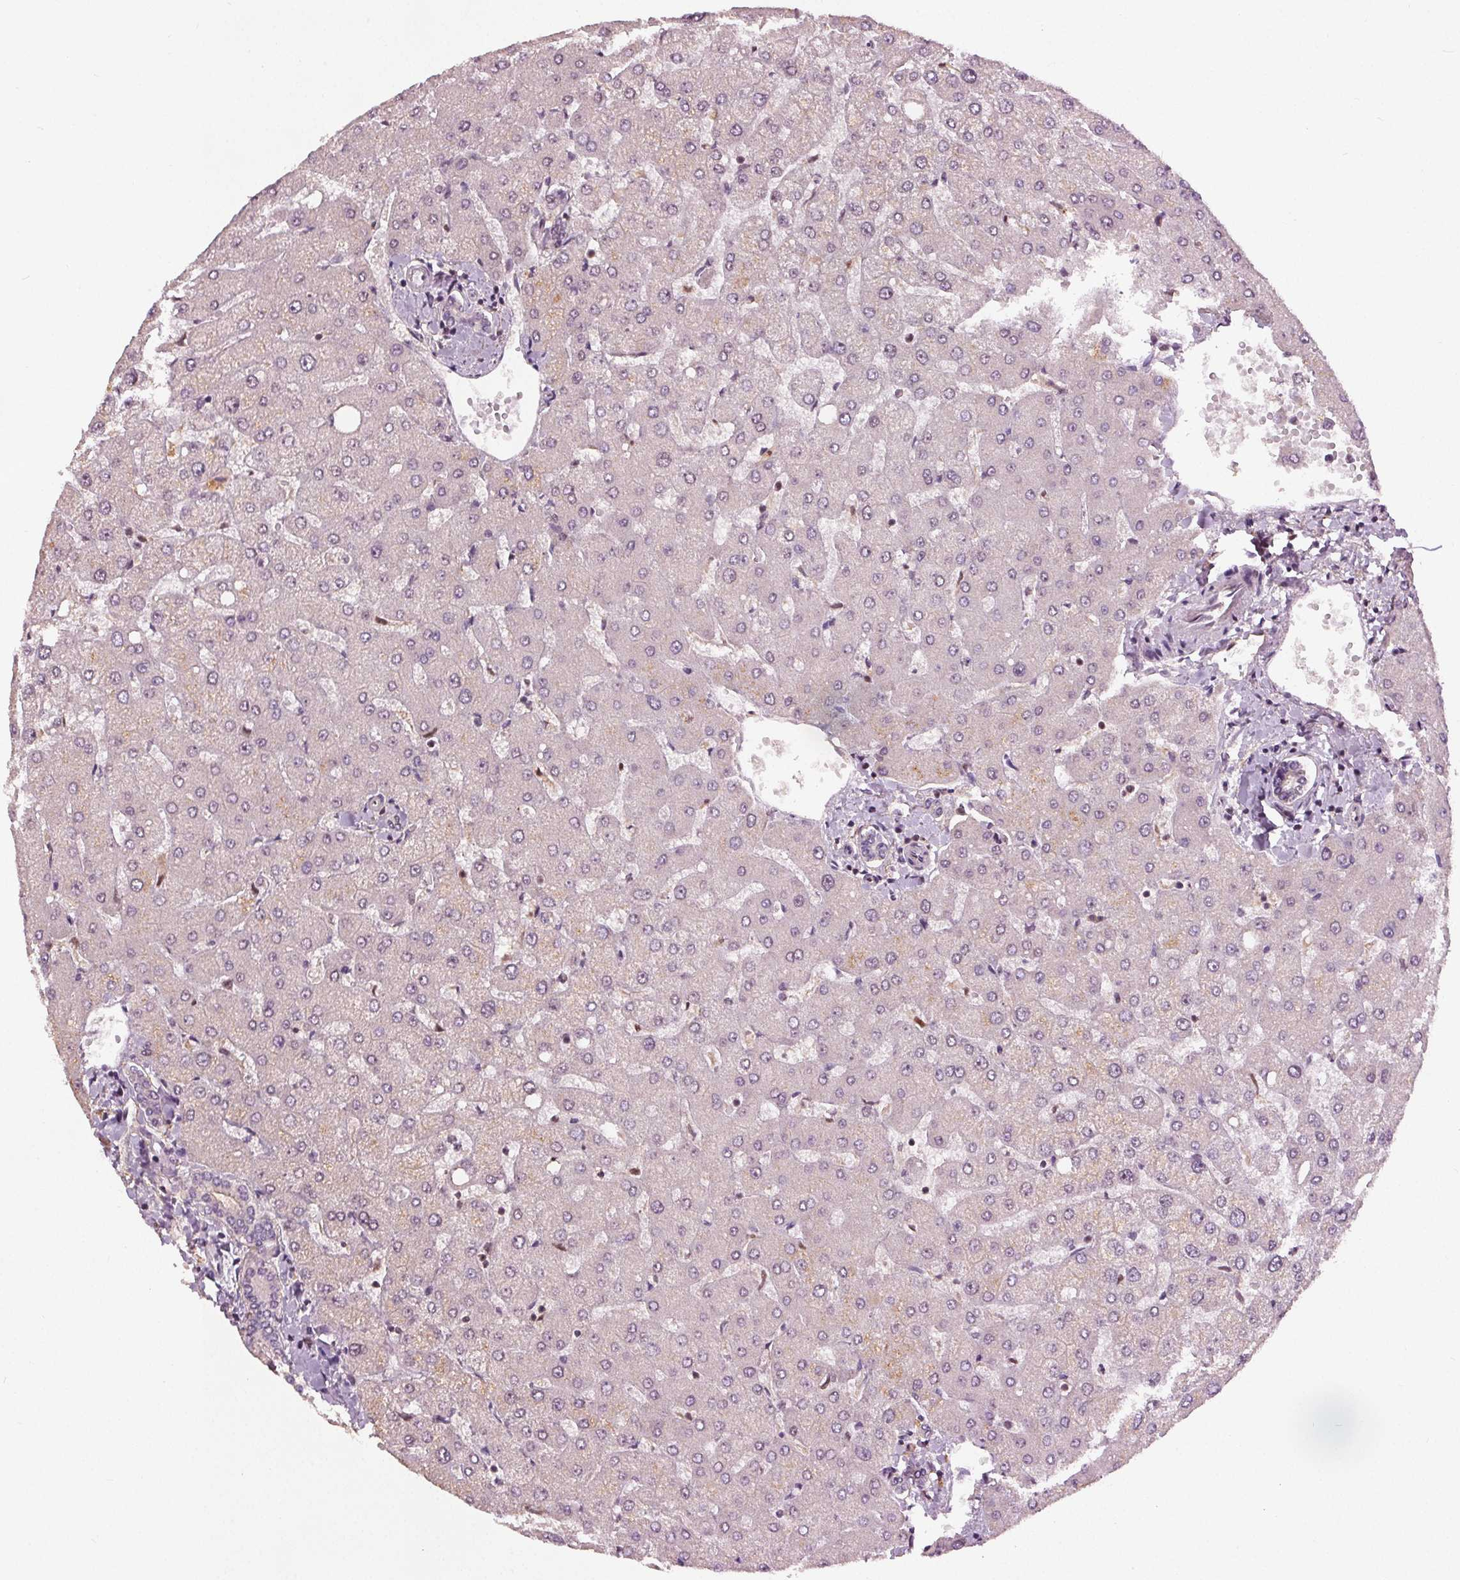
{"staining": {"intensity": "negative", "quantity": "none", "location": "none"}, "tissue": "liver", "cell_type": "Cholangiocytes", "image_type": "normal", "snomed": [{"axis": "morphology", "description": "Normal tissue, NOS"}, {"axis": "topography", "description": "Liver"}], "caption": "Cholangiocytes show no significant protein positivity in benign liver.", "gene": "DDX11", "patient": {"sex": "female", "age": 54}}